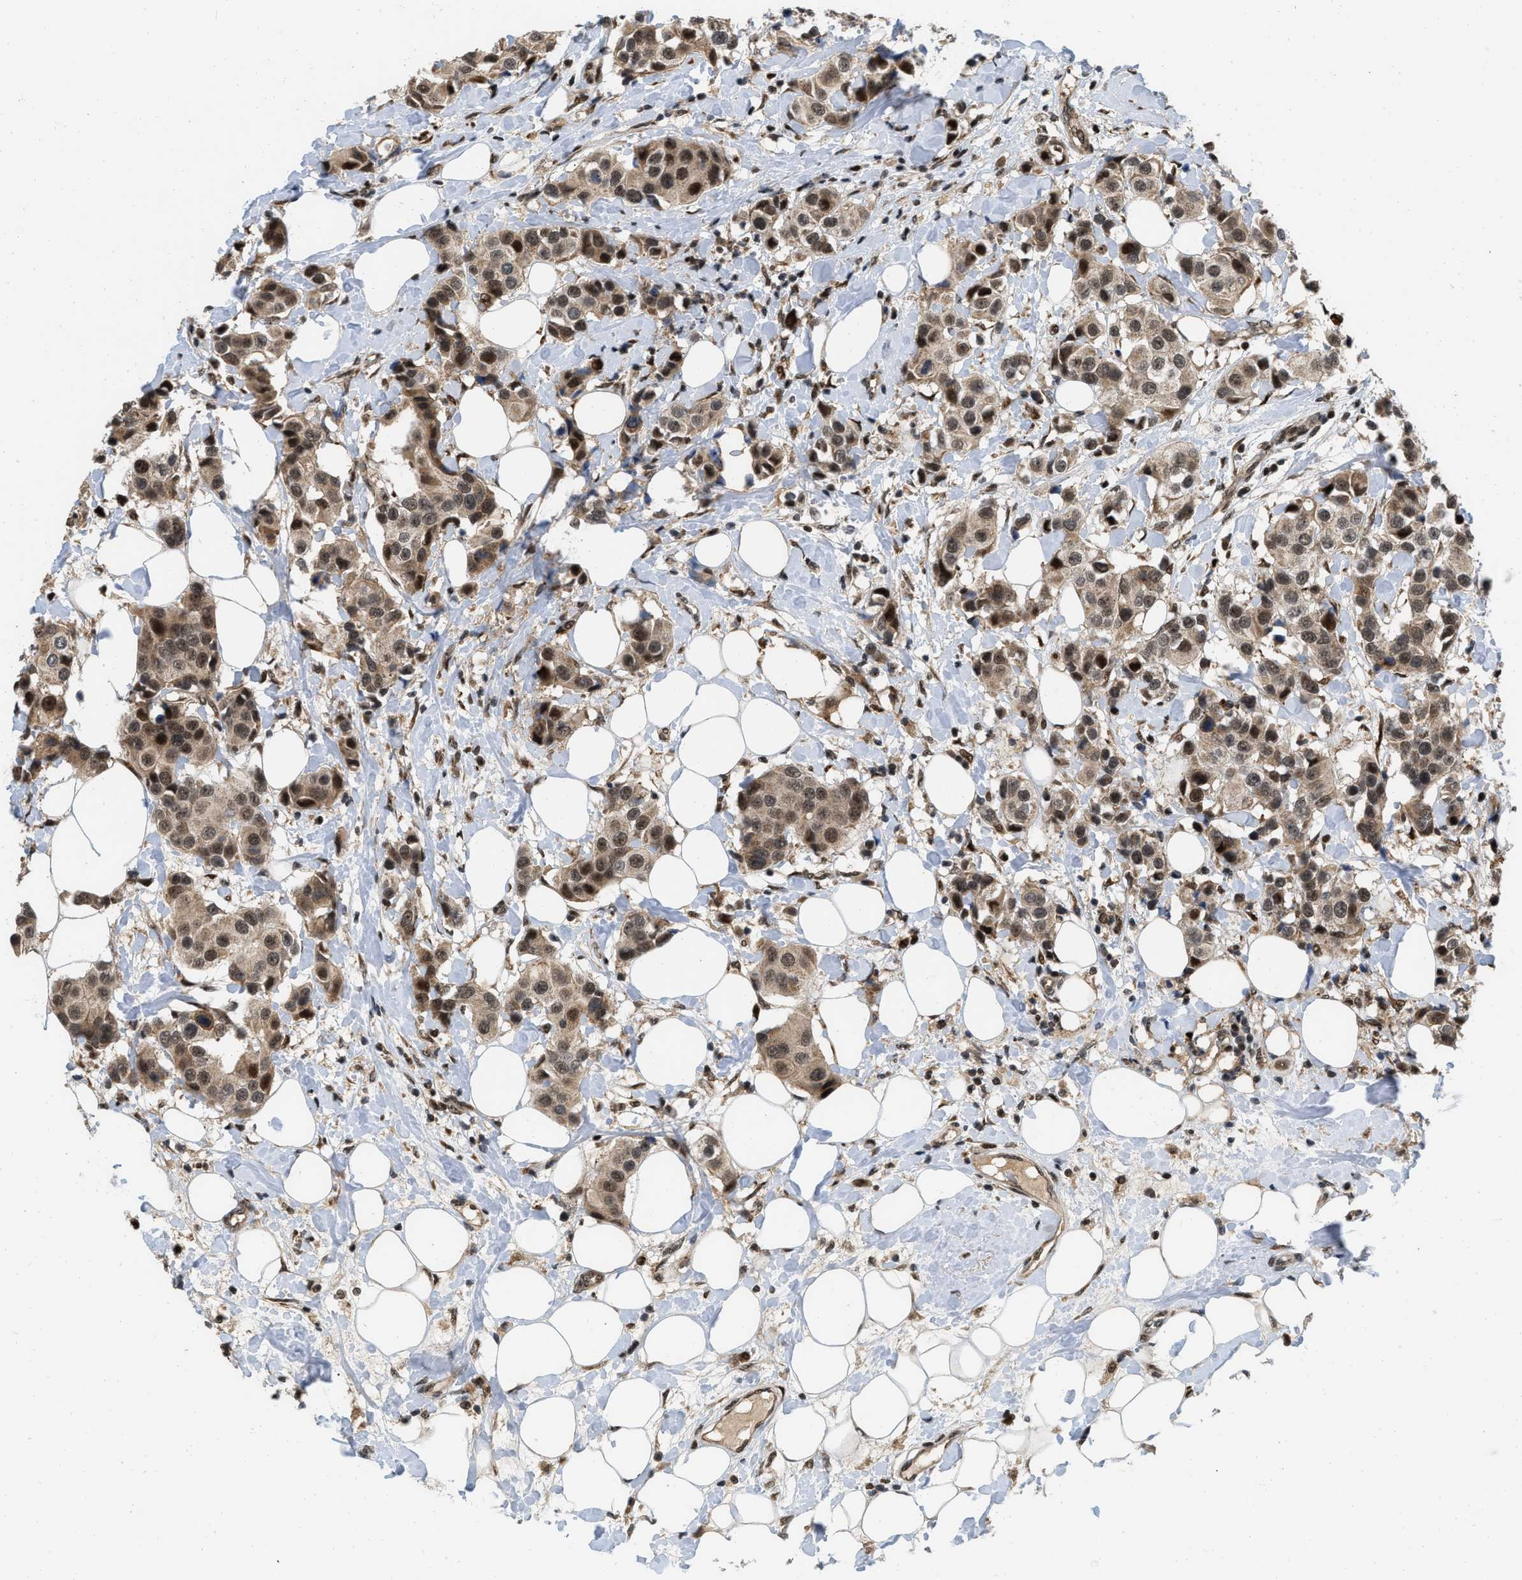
{"staining": {"intensity": "strong", "quantity": ">75%", "location": "cytoplasmic/membranous,nuclear"}, "tissue": "breast cancer", "cell_type": "Tumor cells", "image_type": "cancer", "snomed": [{"axis": "morphology", "description": "Normal tissue, NOS"}, {"axis": "morphology", "description": "Duct carcinoma"}, {"axis": "topography", "description": "Breast"}], "caption": "This photomicrograph demonstrates immunohistochemistry staining of human breast invasive ductal carcinoma, with high strong cytoplasmic/membranous and nuclear expression in about >75% of tumor cells.", "gene": "ANKRD11", "patient": {"sex": "female", "age": 39}}